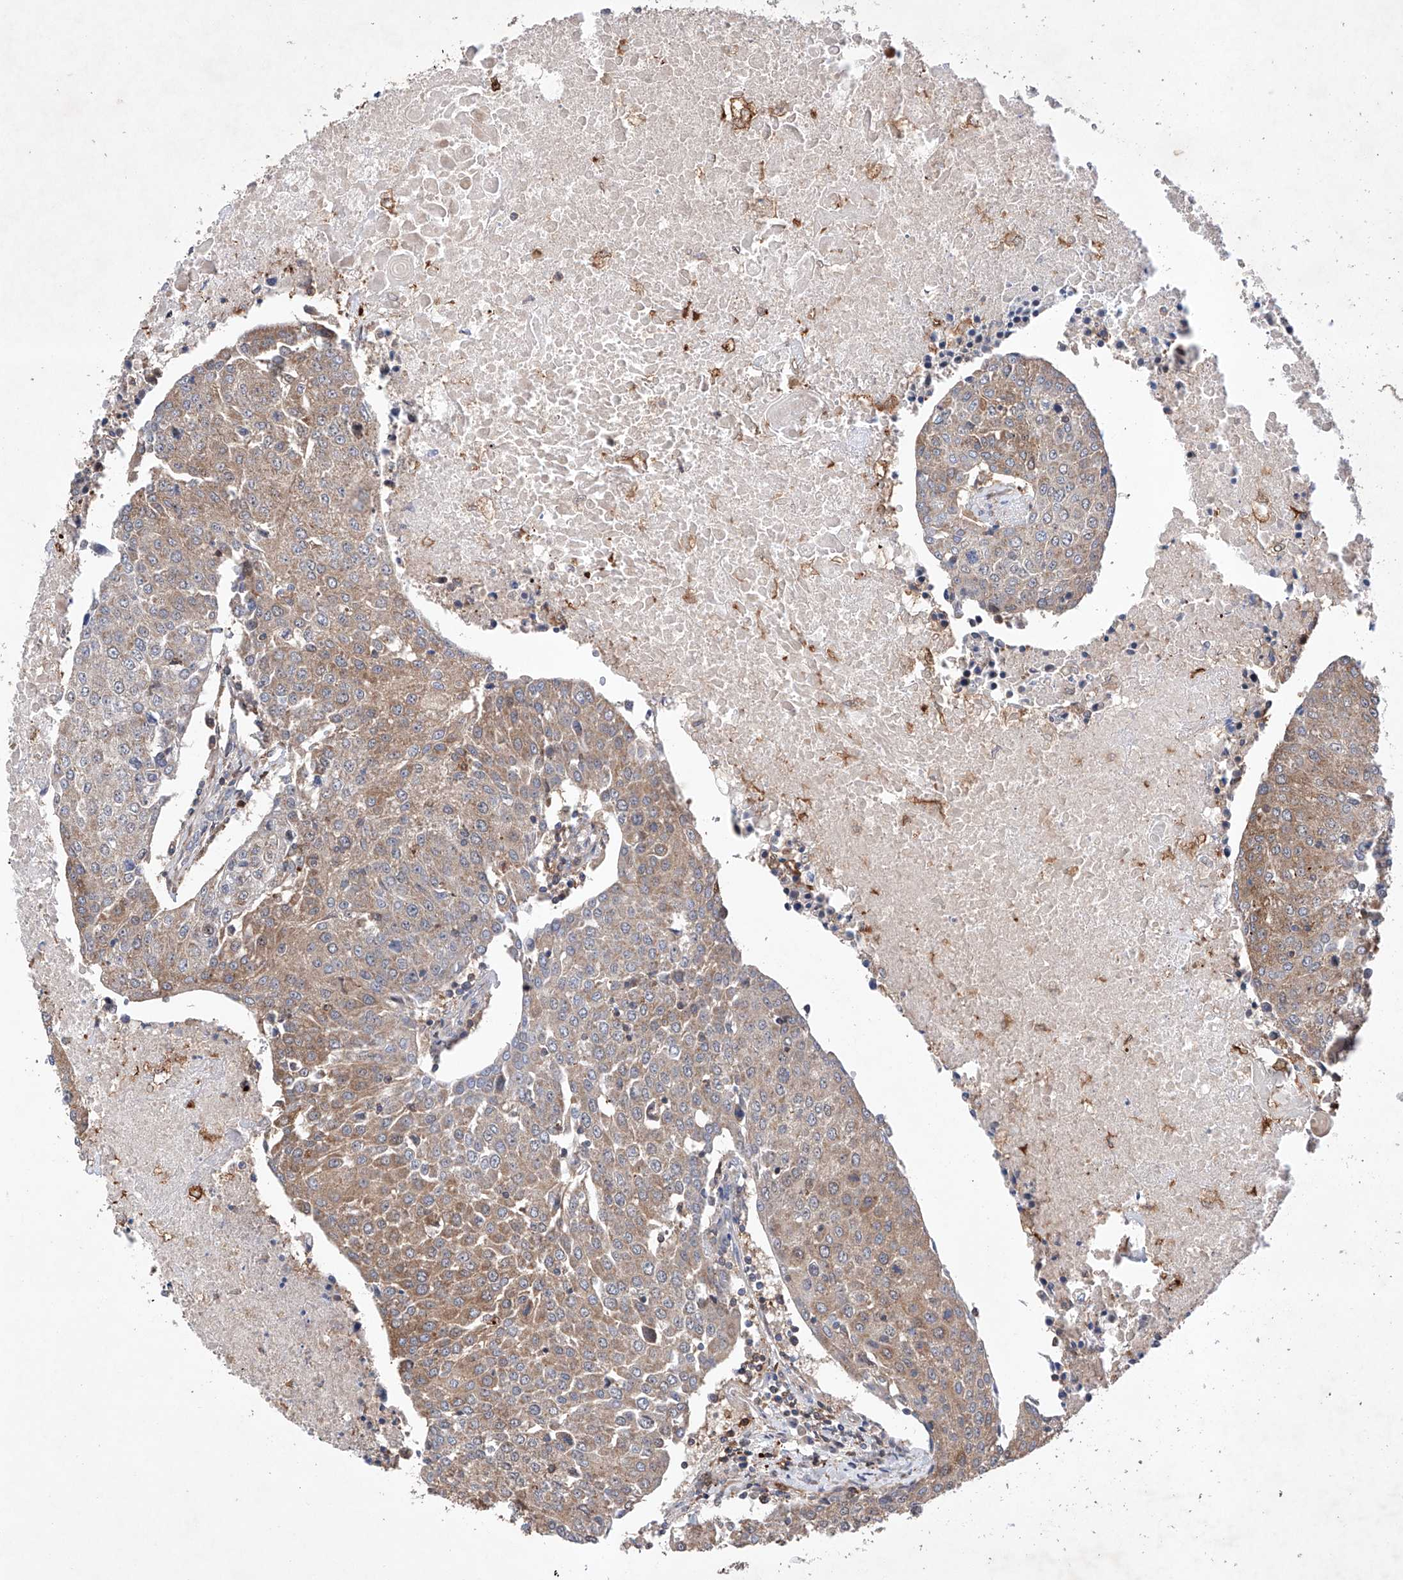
{"staining": {"intensity": "moderate", "quantity": ">75%", "location": "cytoplasmic/membranous"}, "tissue": "urothelial cancer", "cell_type": "Tumor cells", "image_type": "cancer", "snomed": [{"axis": "morphology", "description": "Urothelial carcinoma, High grade"}, {"axis": "topography", "description": "Urinary bladder"}], "caption": "Protein expression analysis of urothelial cancer reveals moderate cytoplasmic/membranous positivity in about >75% of tumor cells.", "gene": "TIMM23", "patient": {"sex": "female", "age": 85}}